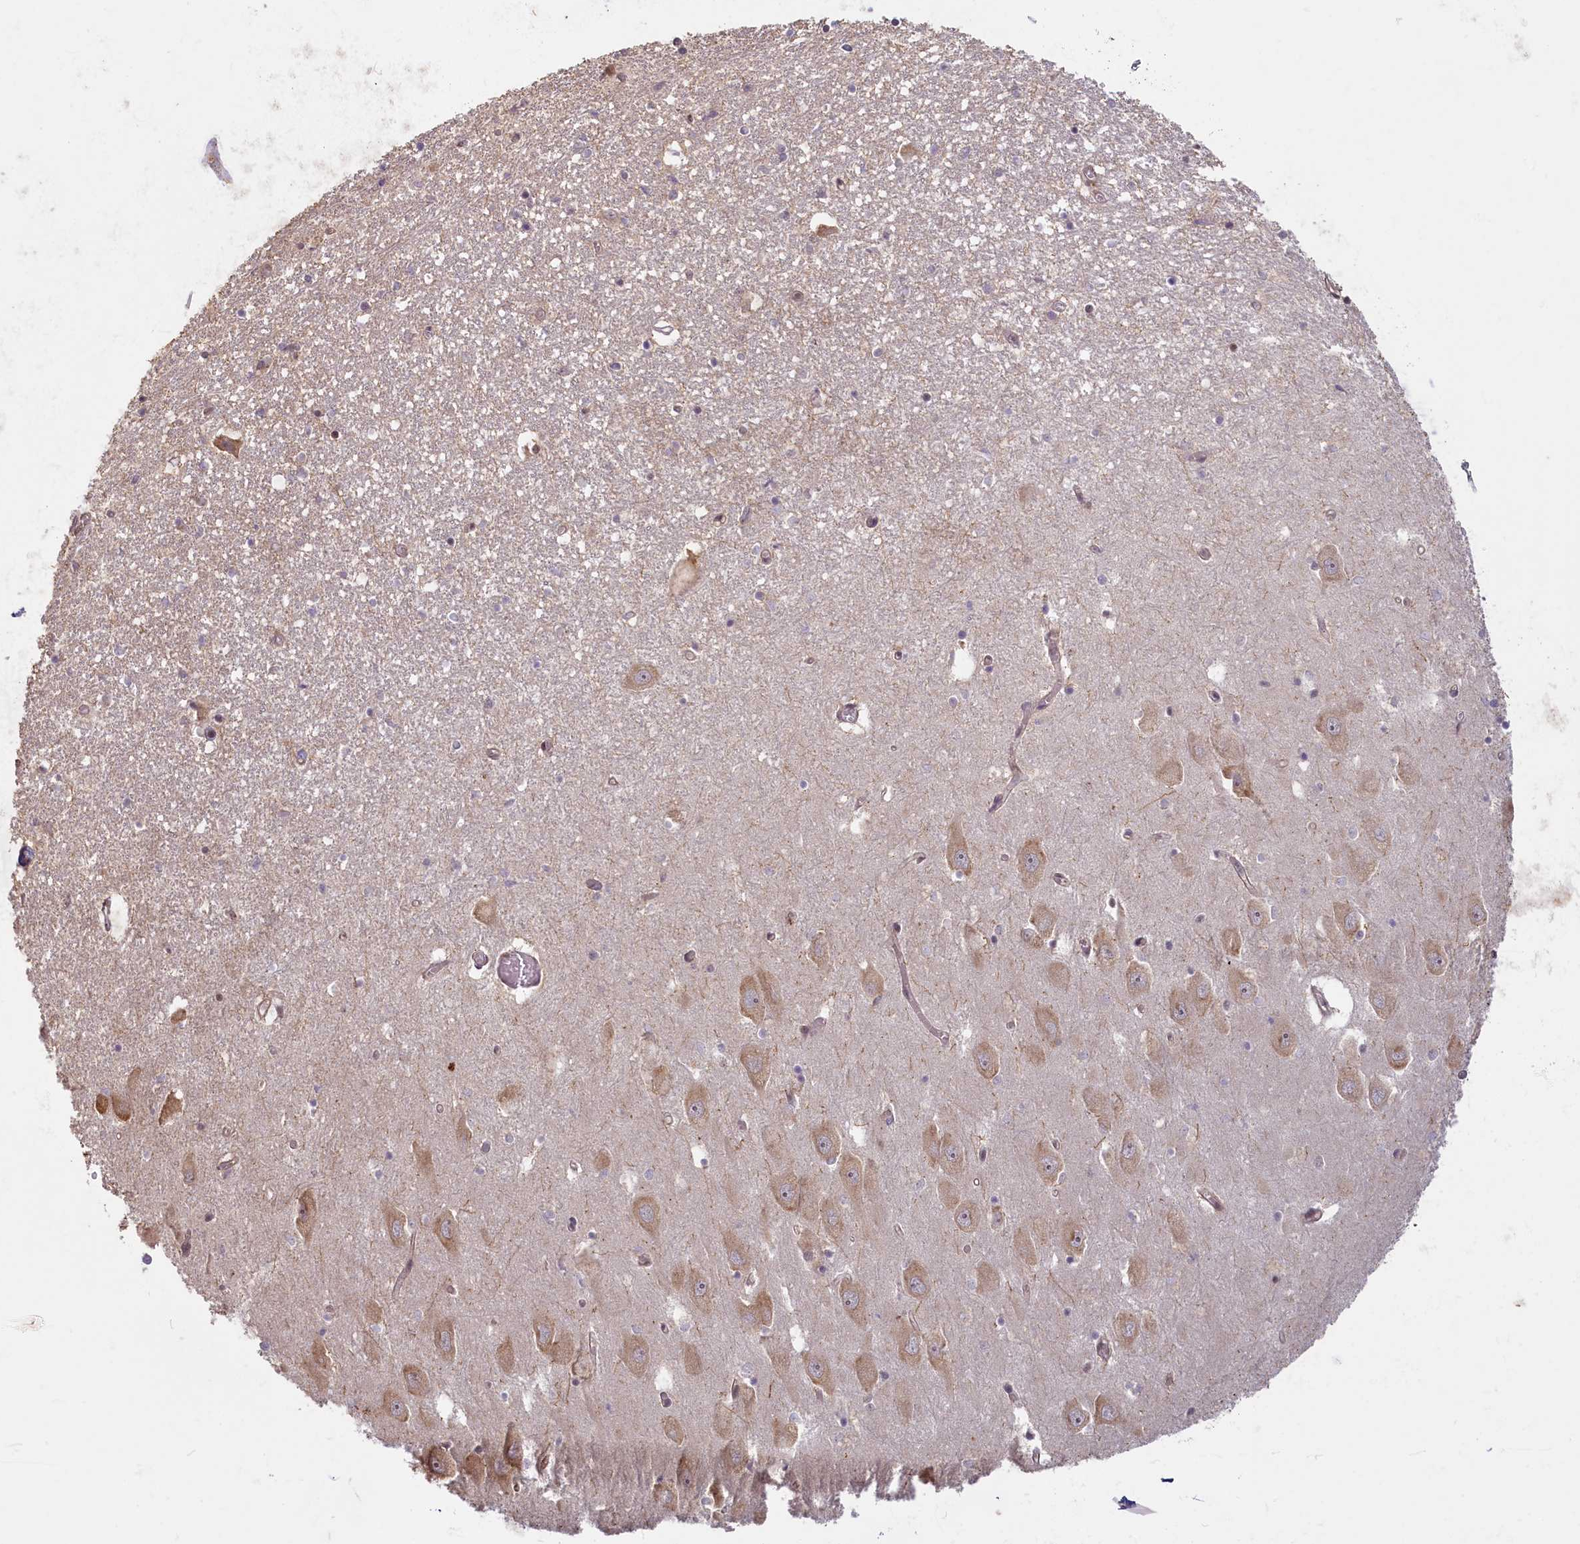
{"staining": {"intensity": "weak", "quantity": "<25%", "location": "nuclear"}, "tissue": "hippocampus", "cell_type": "Glial cells", "image_type": "normal", "snomed": [{"axis": "morphology", "description": "Normal tissue, NOS"}, {"axis": "topography", "description": "Hippocampus"}], "caption": "Immunohistochemical staining of unremarkable human hippocampus displays no significant positivity in glial cells. The staining was performed using DAB (3,3'-diaminobenzidine) to visualize the protein expression in brown, while the nuclei were stained in blue with hematoxylin (Magnification: 20x).", "gene": "C19orf44", "patient": {"sex": "female", "age": 64}}